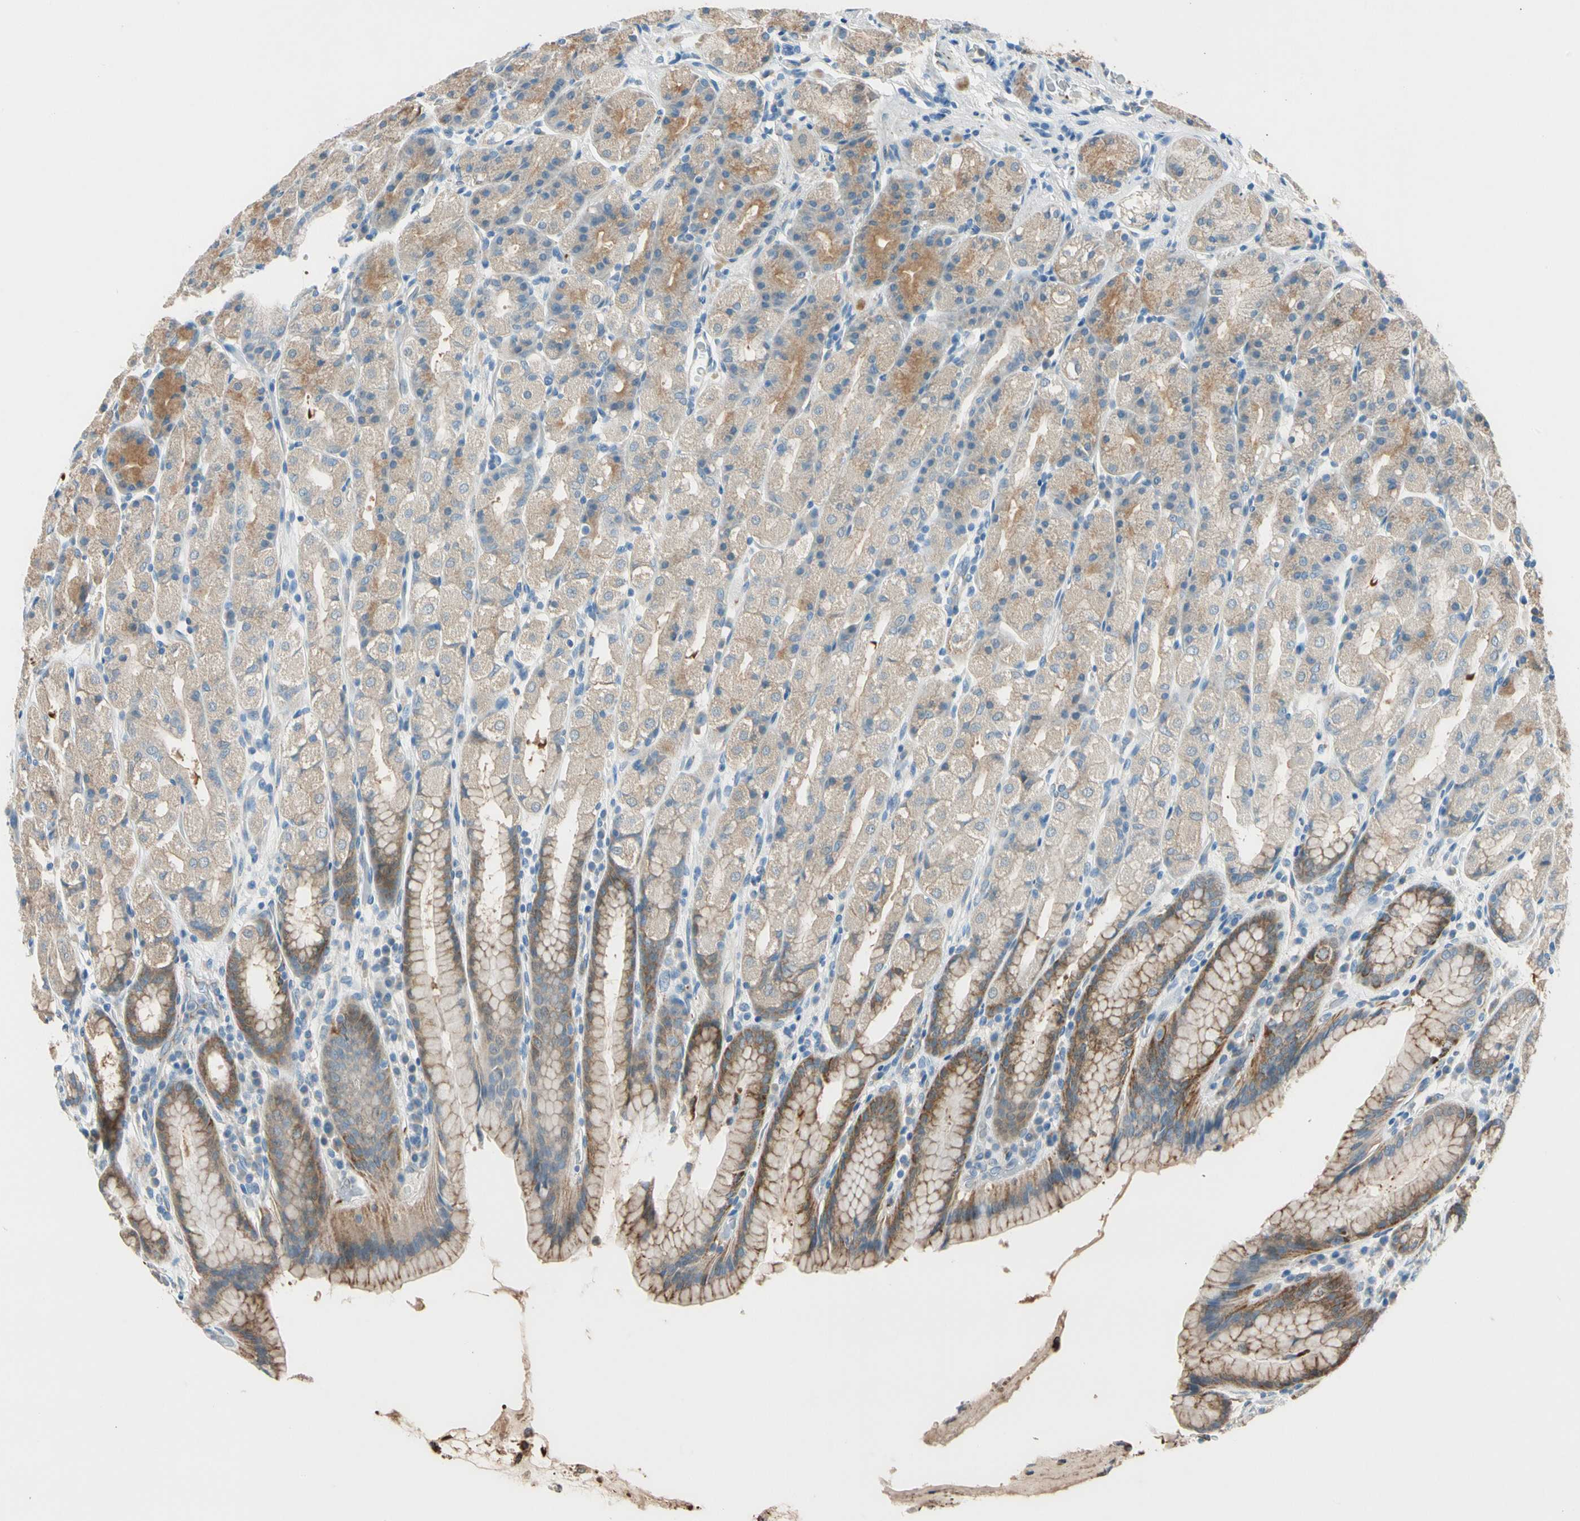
{"staining": {"intensity": "moderate", "quantity": ">75%", "location": "cytoplasmic/membranous"}, "tissue": "stomach", "cell_type": "Glandular cells", "image_type": "normal", "snomed": [{"axis": "morphology", "description": "Normal tissue, NOS"}, {"axis": "topography", "description": "Stomach, upper"}], "caption": "This micrograph demonstrates IHC staining of unremarkable stomach, with medium moderate cytoplasmic/membranous expression in about >75% of glandular cells.", "gene": "LY6G6F", "patient": {"sex": "male", "age": 68}}